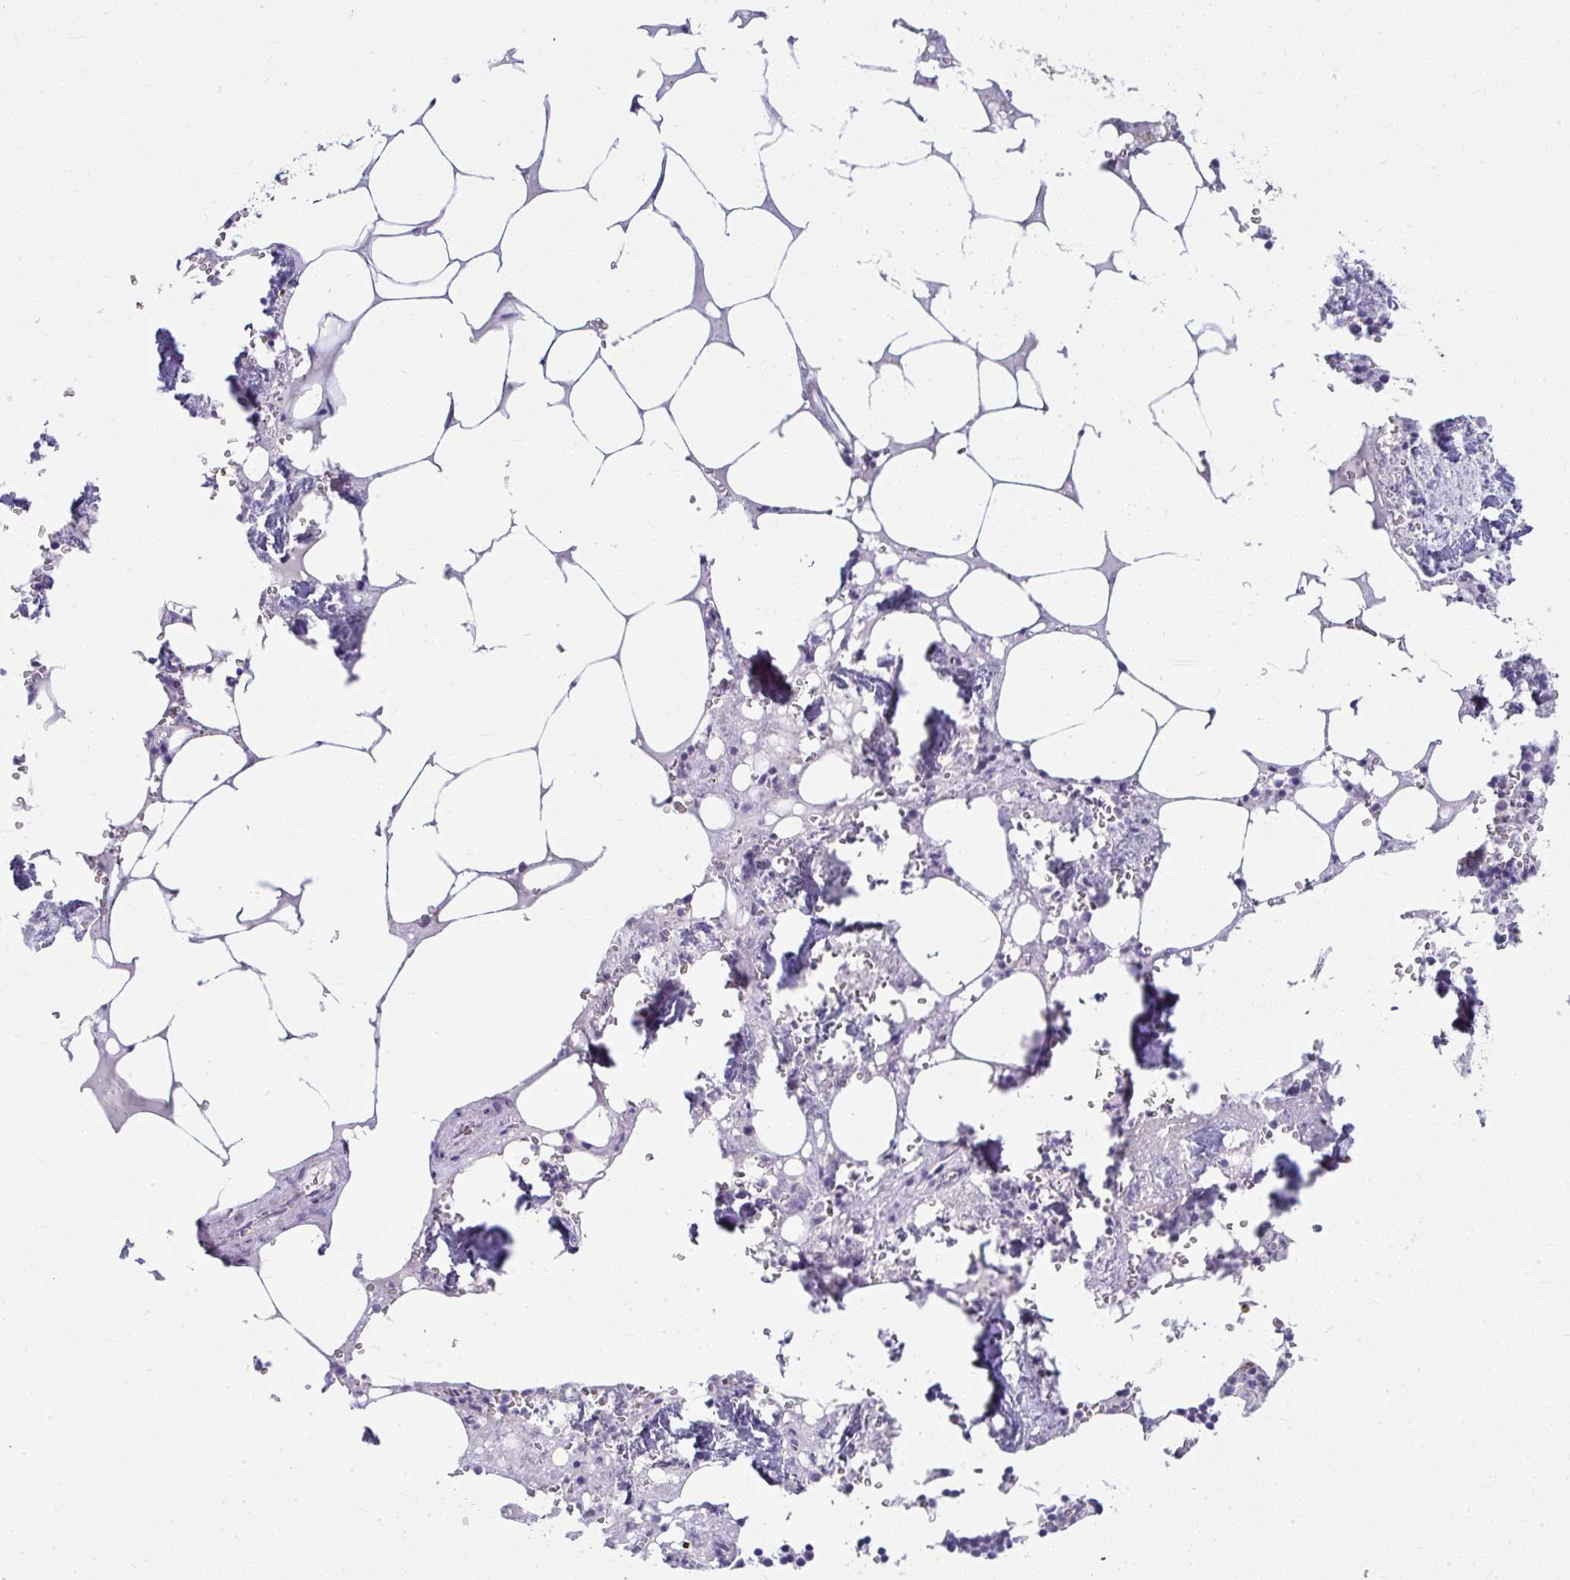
{"staining": {"intensity": "negative", "quantity": "none", "location": "none"}, "tissue": "bone marrow", "cell_type": "Hematopoietic cells", "image_type": "normal", "snomed": [{"axis": "morphology", "description": "Normal tissue, NOS"}, {"axis": "topography", "description": "Bone marrow"}], "caption": "Immunohistochemical staining of unremarkable bone marrow shows no significant expression in hematopoietic cells. Brightfield microscopy of immunohistochemistry (IHC) stained with DAB (3,3'-diaminobenzidine) (brown) and hematoxylin (blue), captured at high magnification.", "gene": "UGT3A2", "patient": {"sex": "male", "age": 54}}